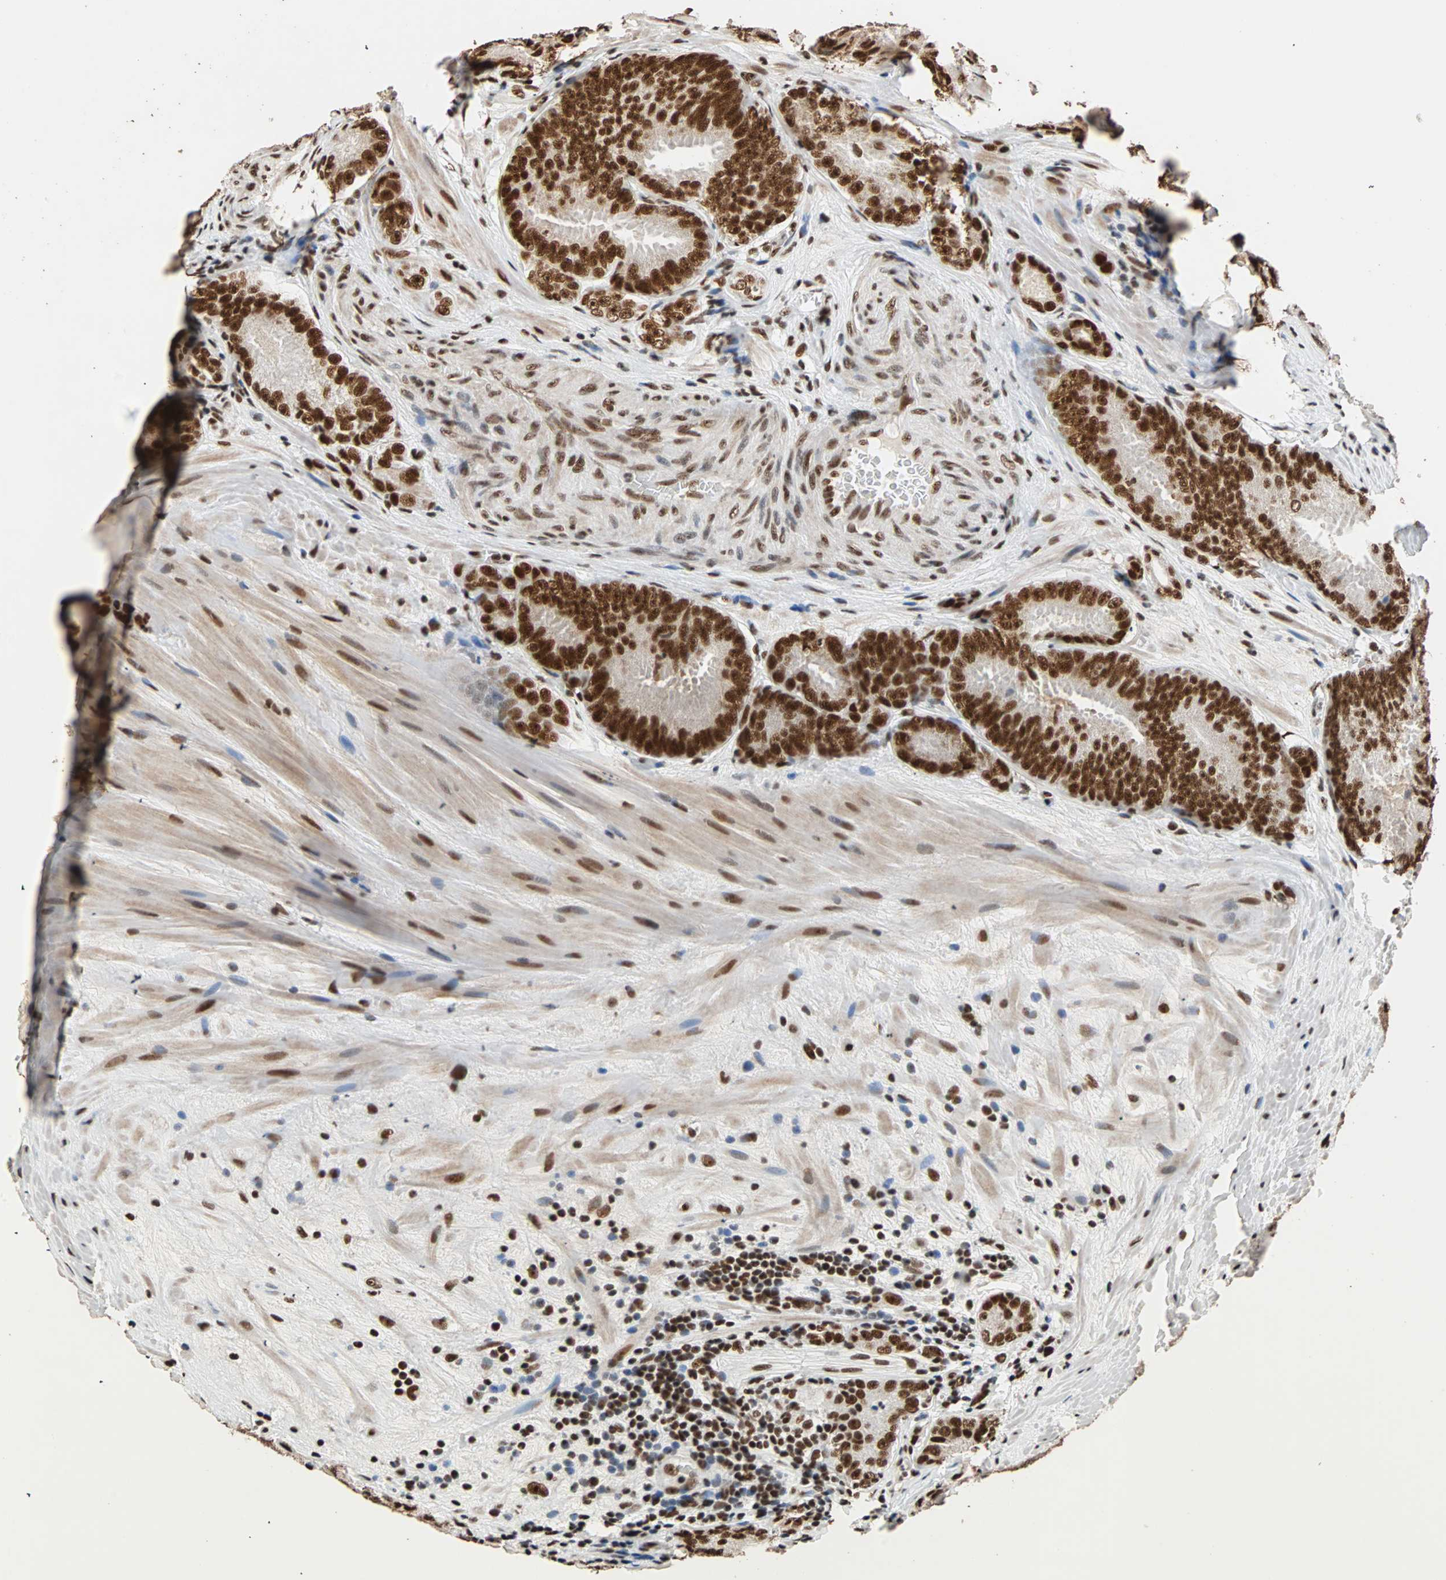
{"staining": {"intensity": "strong", "quantity": ">75%", "location": "nuclear"}, "tissue": "prostate cancer", "cell_type": "Tumor cells", "image_type": "cancer", "snomed": [{"axis": "morphology", "description": "Adenocarcinoma, High grade"}, {"axis": "topography", "description": "Prostate"}], "caption": "Immunohistochemical staining of prostate high-grade adenocarcinoma displays high levels of strong nuclear positivity in approximately >75% of tumor cells.", "gene": "ILF2", "patient": {"sex": "male", "age": 64}}